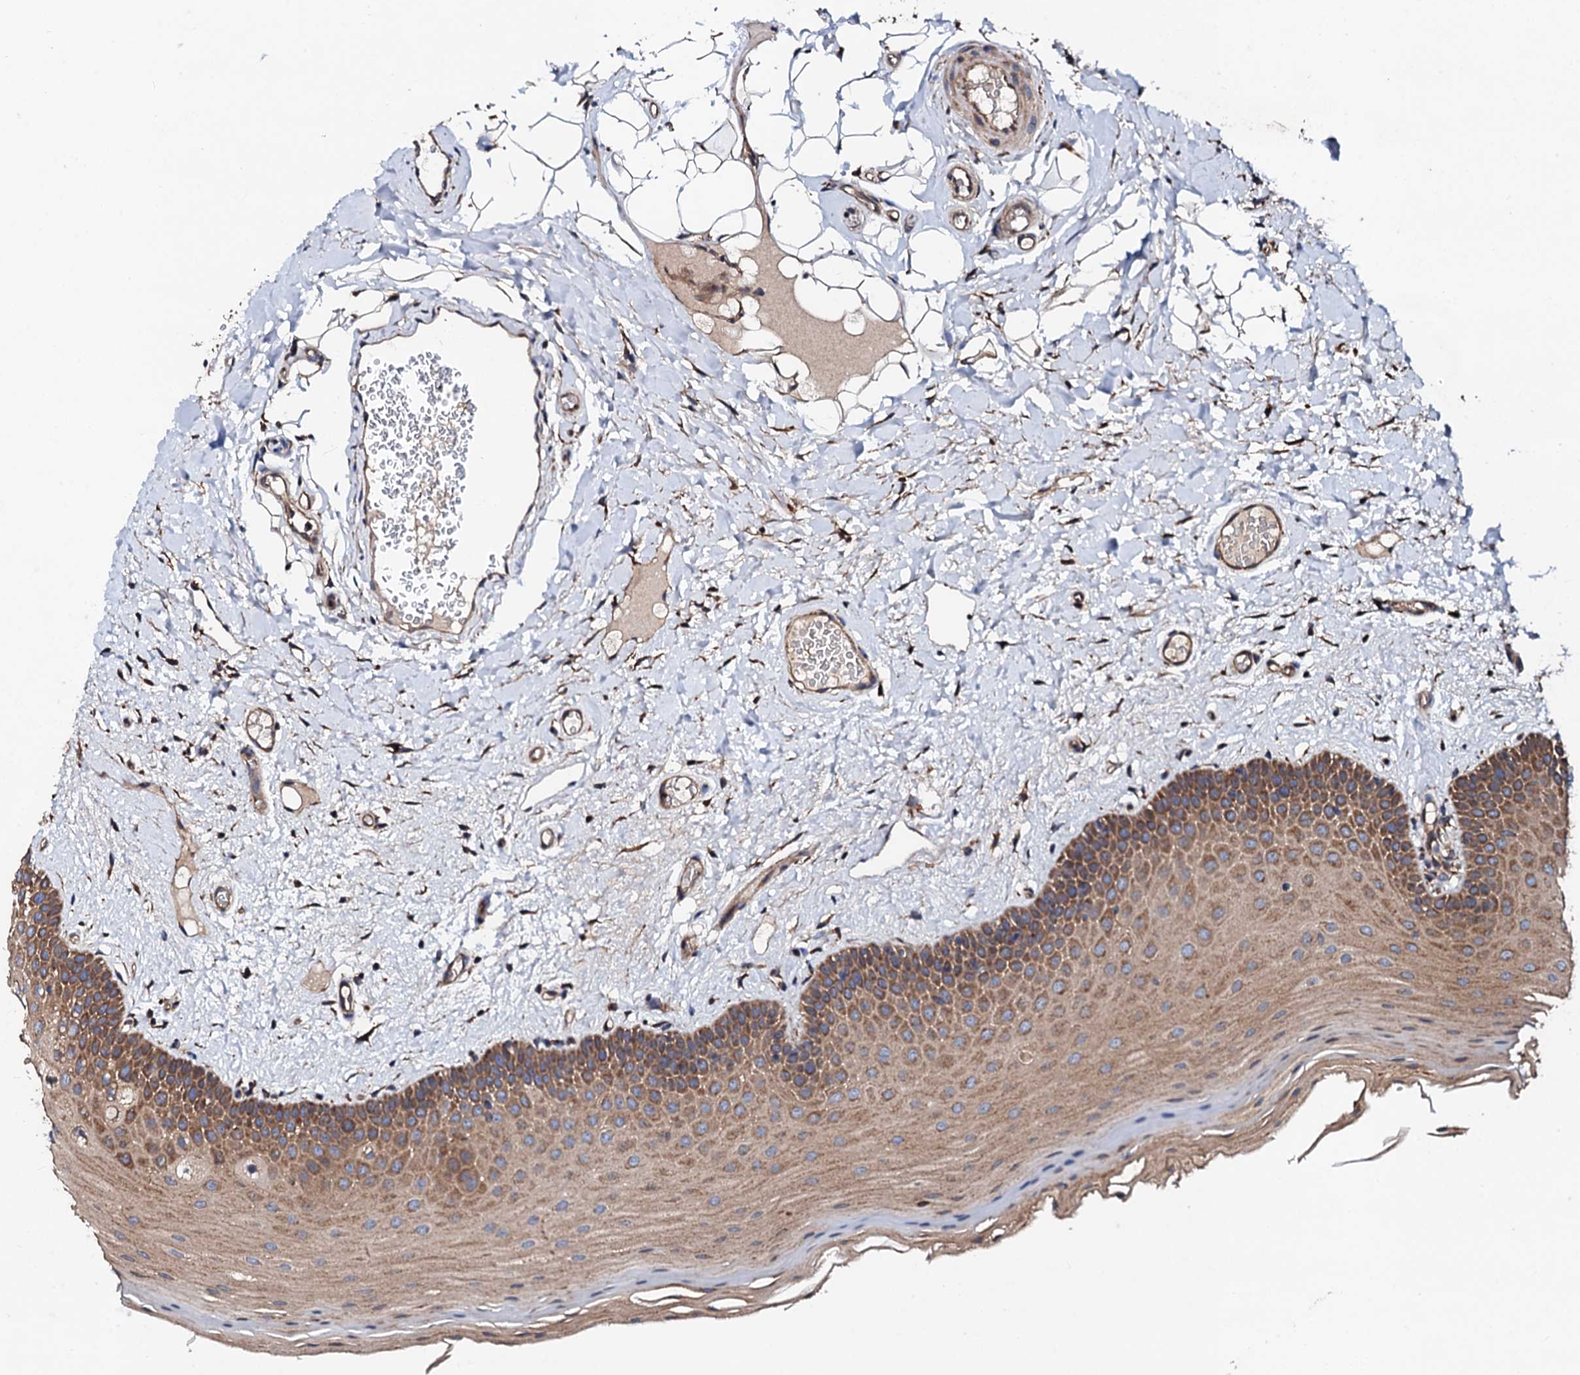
{"staining": {"intensity": "strong", "quantity": "25%-75%", "location": "cytoplasmic/membranous"}, "tissue": "oral mucosa", "cell_type": "Squamous epithelial cells", "image_type": "normal", "snomed": [{"axis": "morphology", "description": "Normal tissue, NOS"}, {"axis": "topography", "description": "Oral tissue"}, {"axis": "topography", "description": "Tounge, NOS"}], "caption": "High-power microscopy captured an immunohistochemistry (IHC) photomicrograph of normal oral mucosa, revealing strong cytoplasmic/membranous expression in about 25%-75% of squamous epithelial cells.", "gene": "CKAP5", "patient": {"sex": "male", "age": 47}}